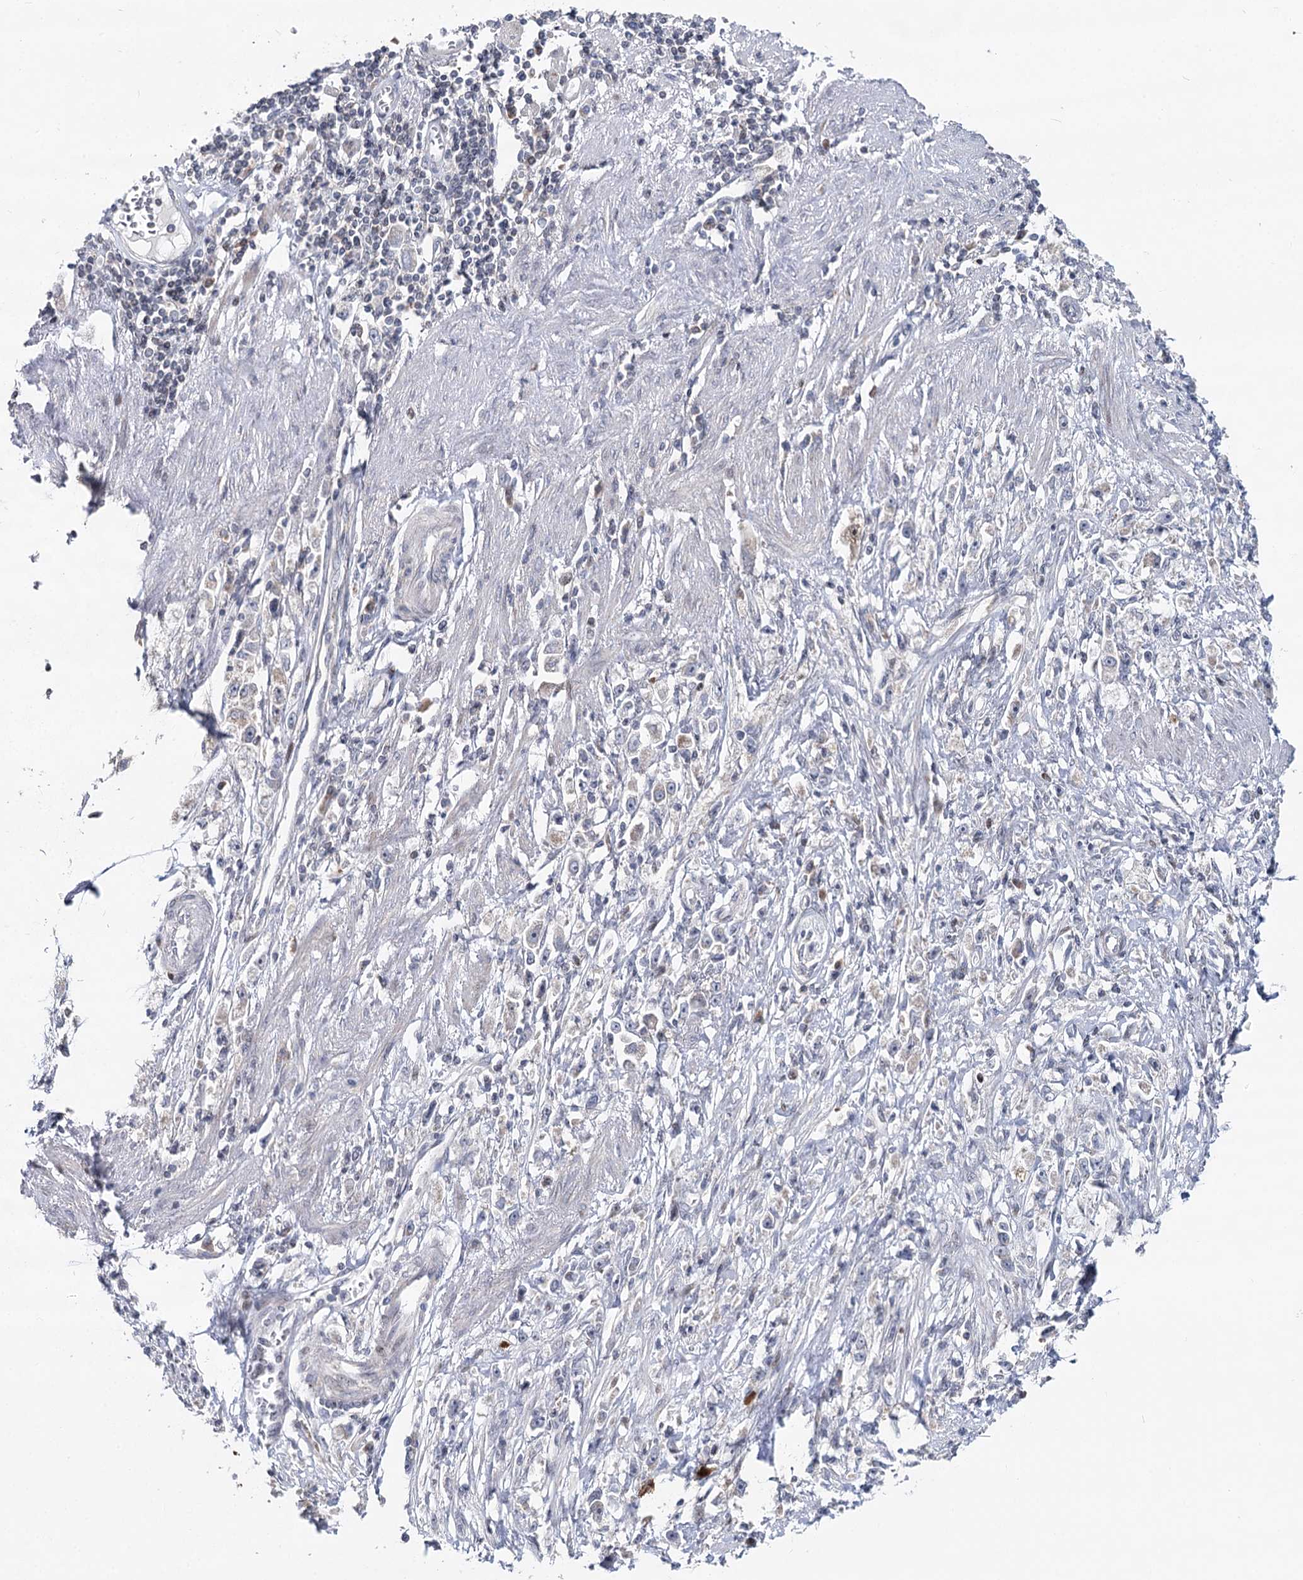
{"staining": {"intensity": "negative", "quantity": "none", "location": "none"}, "tissue": "stomach cancer", "cell_type": "Tumor cells", "image_type": "cancer", "snomed": [{"axis": "morphology", "description": "Adenocarcinoma, NOS"}, {"axis": "topography", "description": "Stomach"}], "caption": "Photomicrograph shows no significant protein positivity in tumor cells of stomach cancer.", "gene": "PTGR1", "patient": {"sex": "female", "age": 59}}